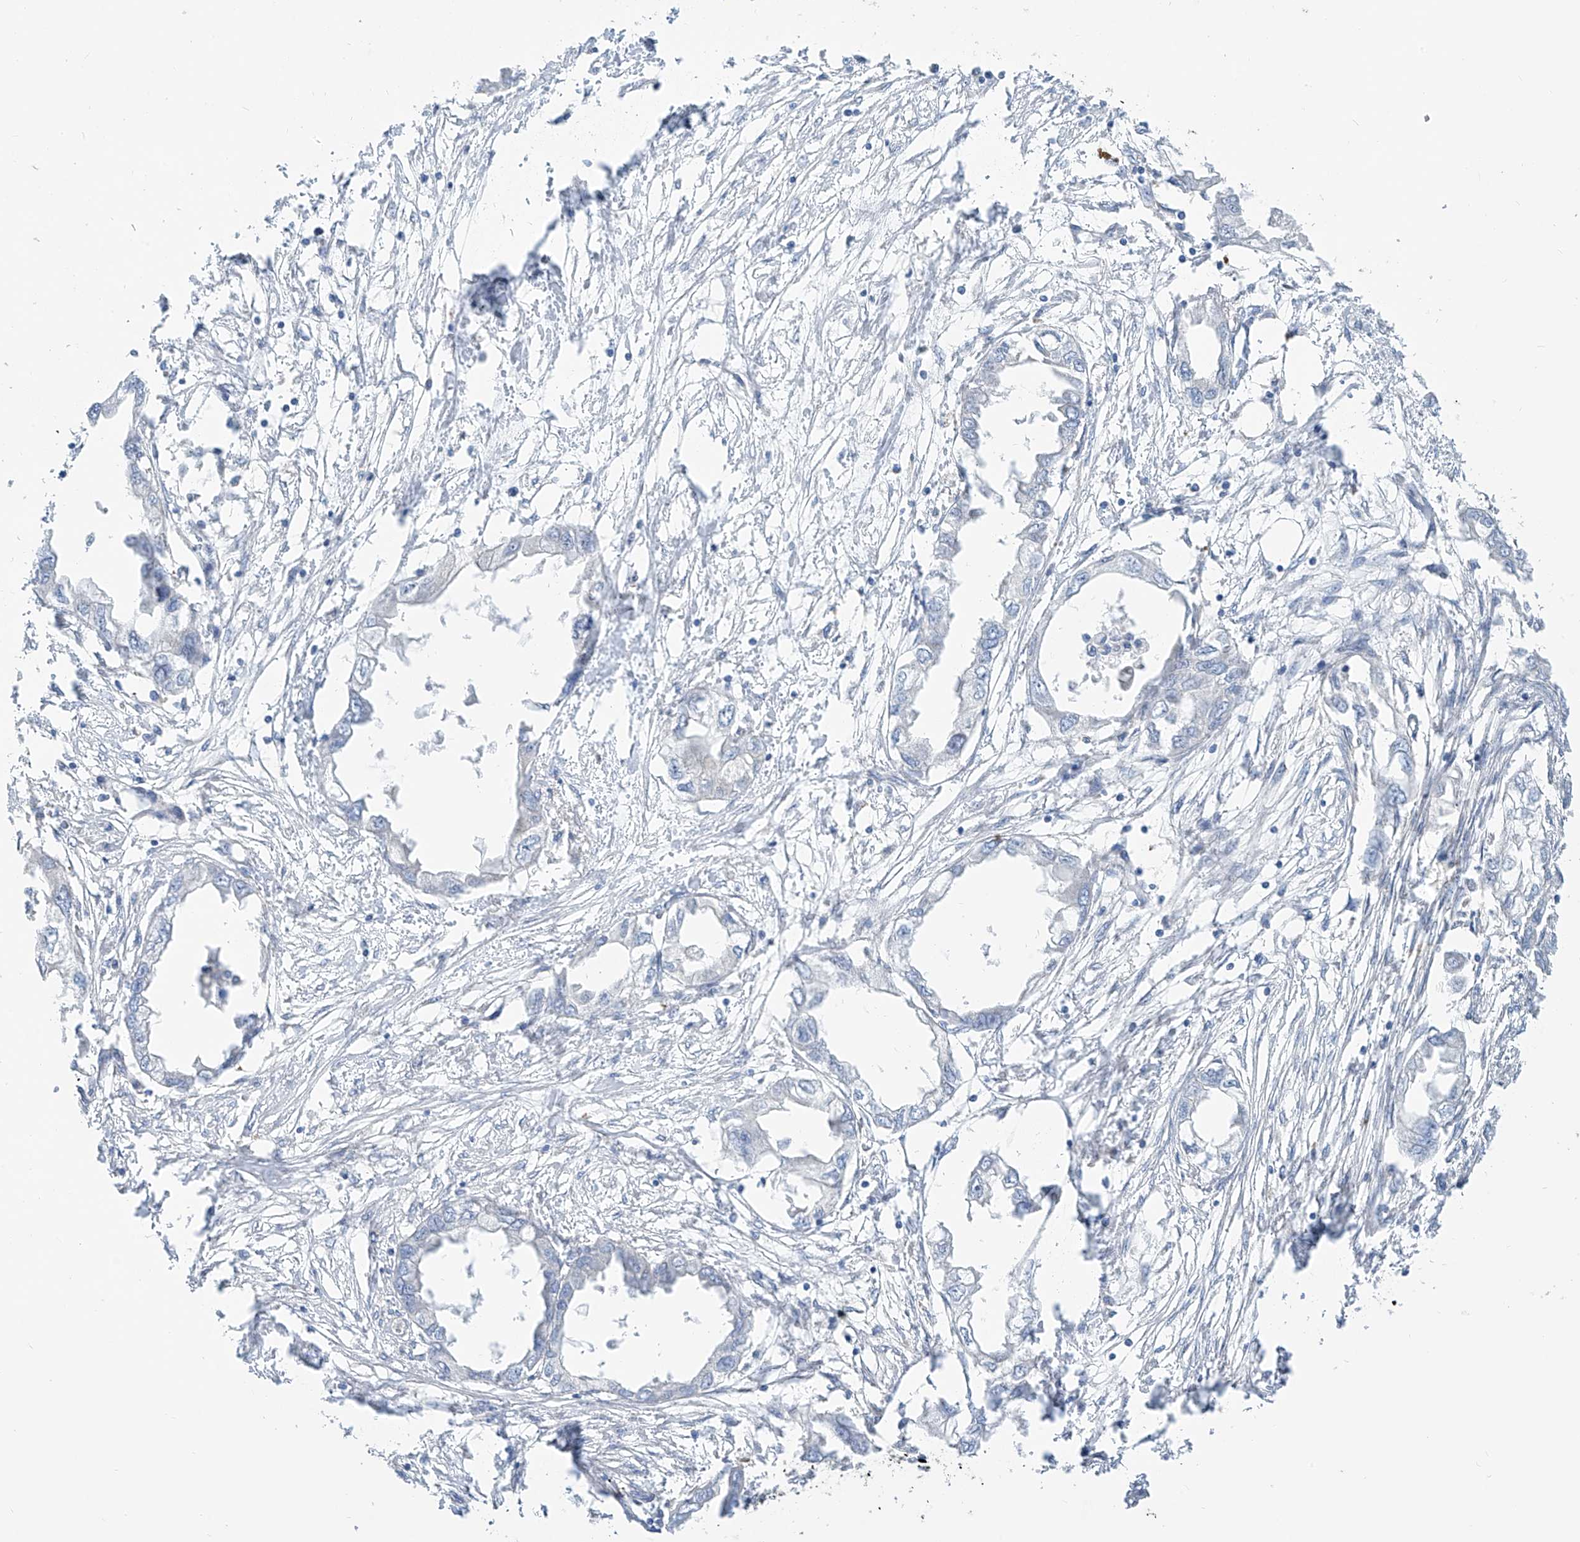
{"staining": {"intensity": "negative", "quantity": "none", "location": "none"}, "tissue": "endometrial cancer", "cell_type": "Tumor cells", "image_type": "cancer", "snomed": [{"axis": "morphology", "description": "Adenocarcinoma, NOS"}, {"axis": "morphology", "description": "Adenocarcinoma, metastatic, NOS"}, {"axis": "topography", "description": "Adipose tissue"}, {"axis": "topography", "description": "Endometrium"}], "caption": "IHC photomicrograph of endometrial metastatic adenocarcinoma stained for a protein (brown), which displays no positivity in tumor cells.", "gene": "KRTAP25-1", "patient": {"sex": "female", "age": 67}}